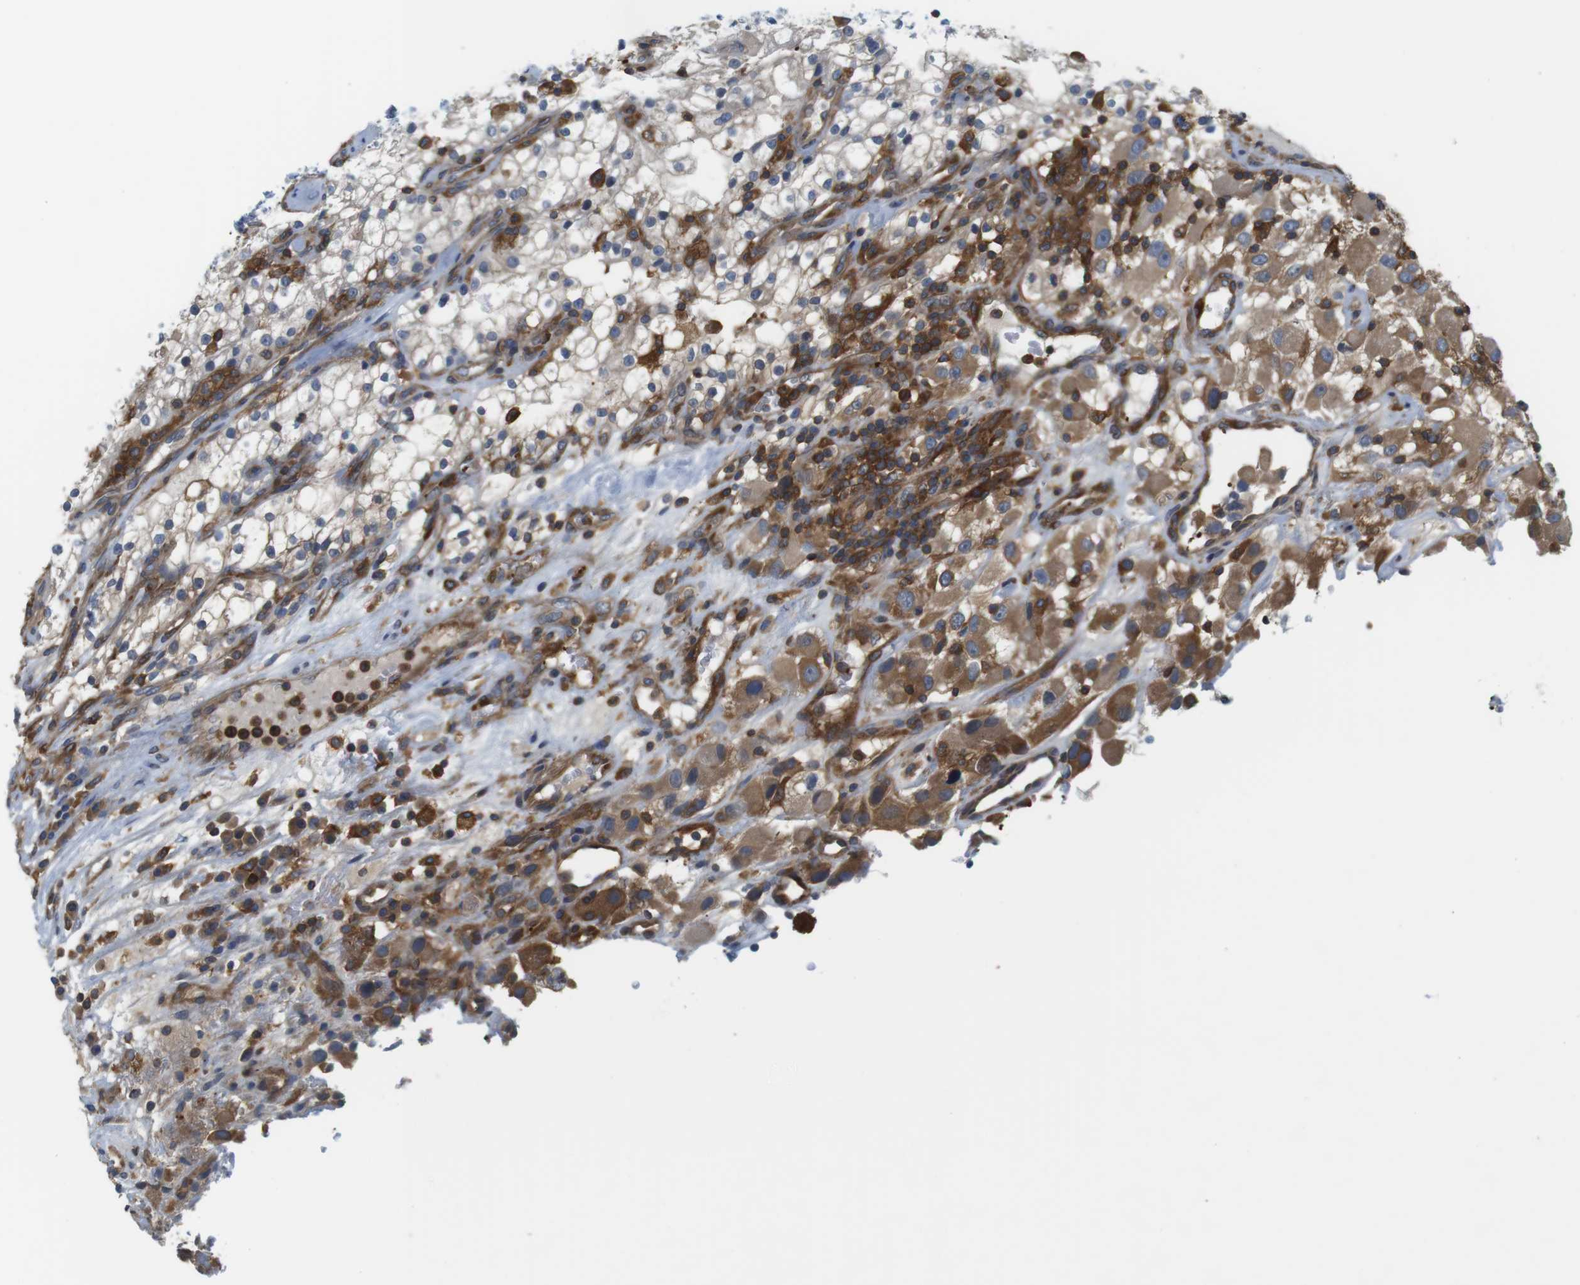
{"staining": {"intensity": "moderate", "quantity": "<25%", "location": "cytoplasmic/membranous"}, "tissue": "renal cancer", "cell_type": "Tumor cells", "image_type": "cancer", "snomed": [{"axis": "morphology", "description": "Adenocarcinoma, NOS"}, {"axis": "topography", "description": "Kidney"}], "caption": "Human renal cancer stained with a brown dye shows moderate cytoplasmic/membranous positive positivity in approximately <25% of tumor cells.", "gene": "HERPUD2", "patient": {"sex": "female", "age": 52}}